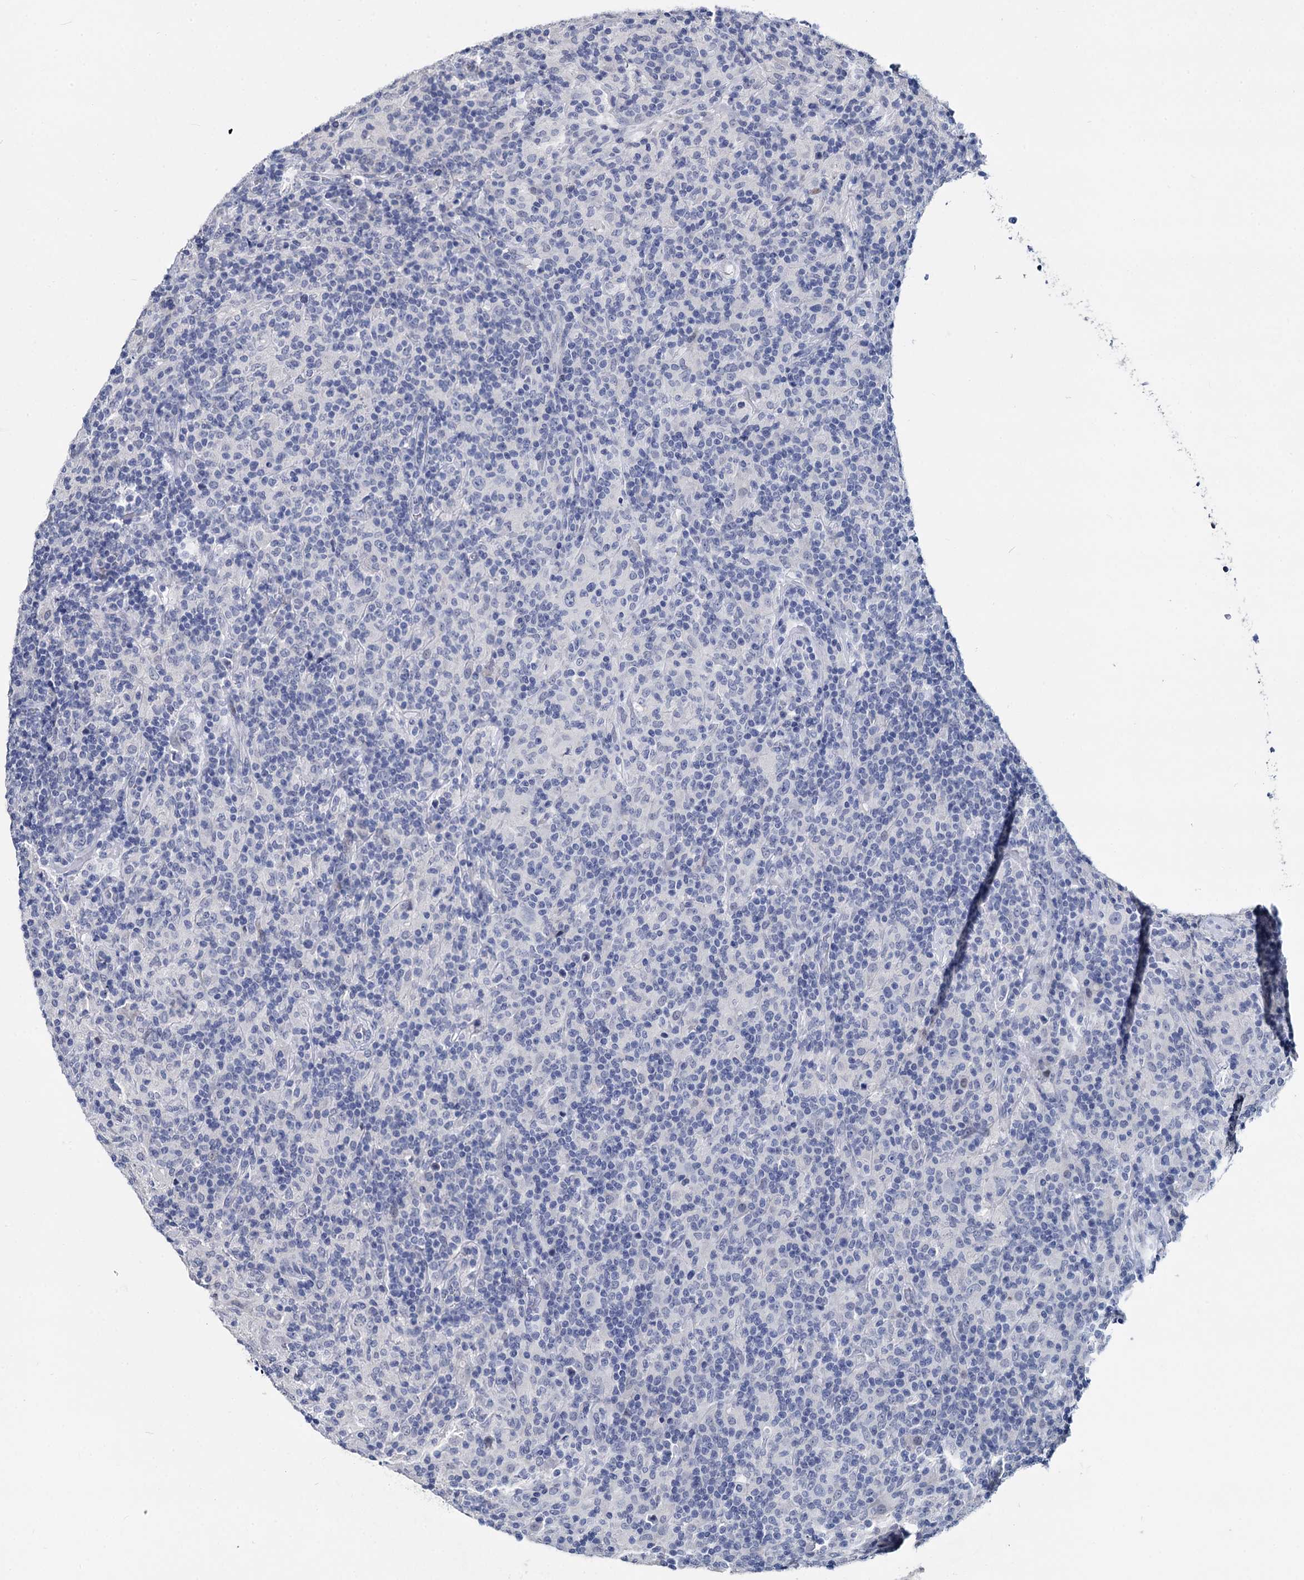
{"staining": {"intensity": "negative", "quantity": "none", "location": "none"}, "tissue": "lymphoma", "cell_type": "Tumor cells", "image_type": "cancer", "snomed": [{"axis": "morphology", "description": "Hodgkin's disease, NOS"}, {"axis": "topography", "description": "Lymph node"}], "caption": "The immunohistochemistry (IHC) histopathology image has no significant staining in tumor cells of lymphoma tissue. (Brightfield microscopy of DAB IHC at high magnification).", "gene": "MAGEA4", "patient": {"sex": "male", "age": 70}}